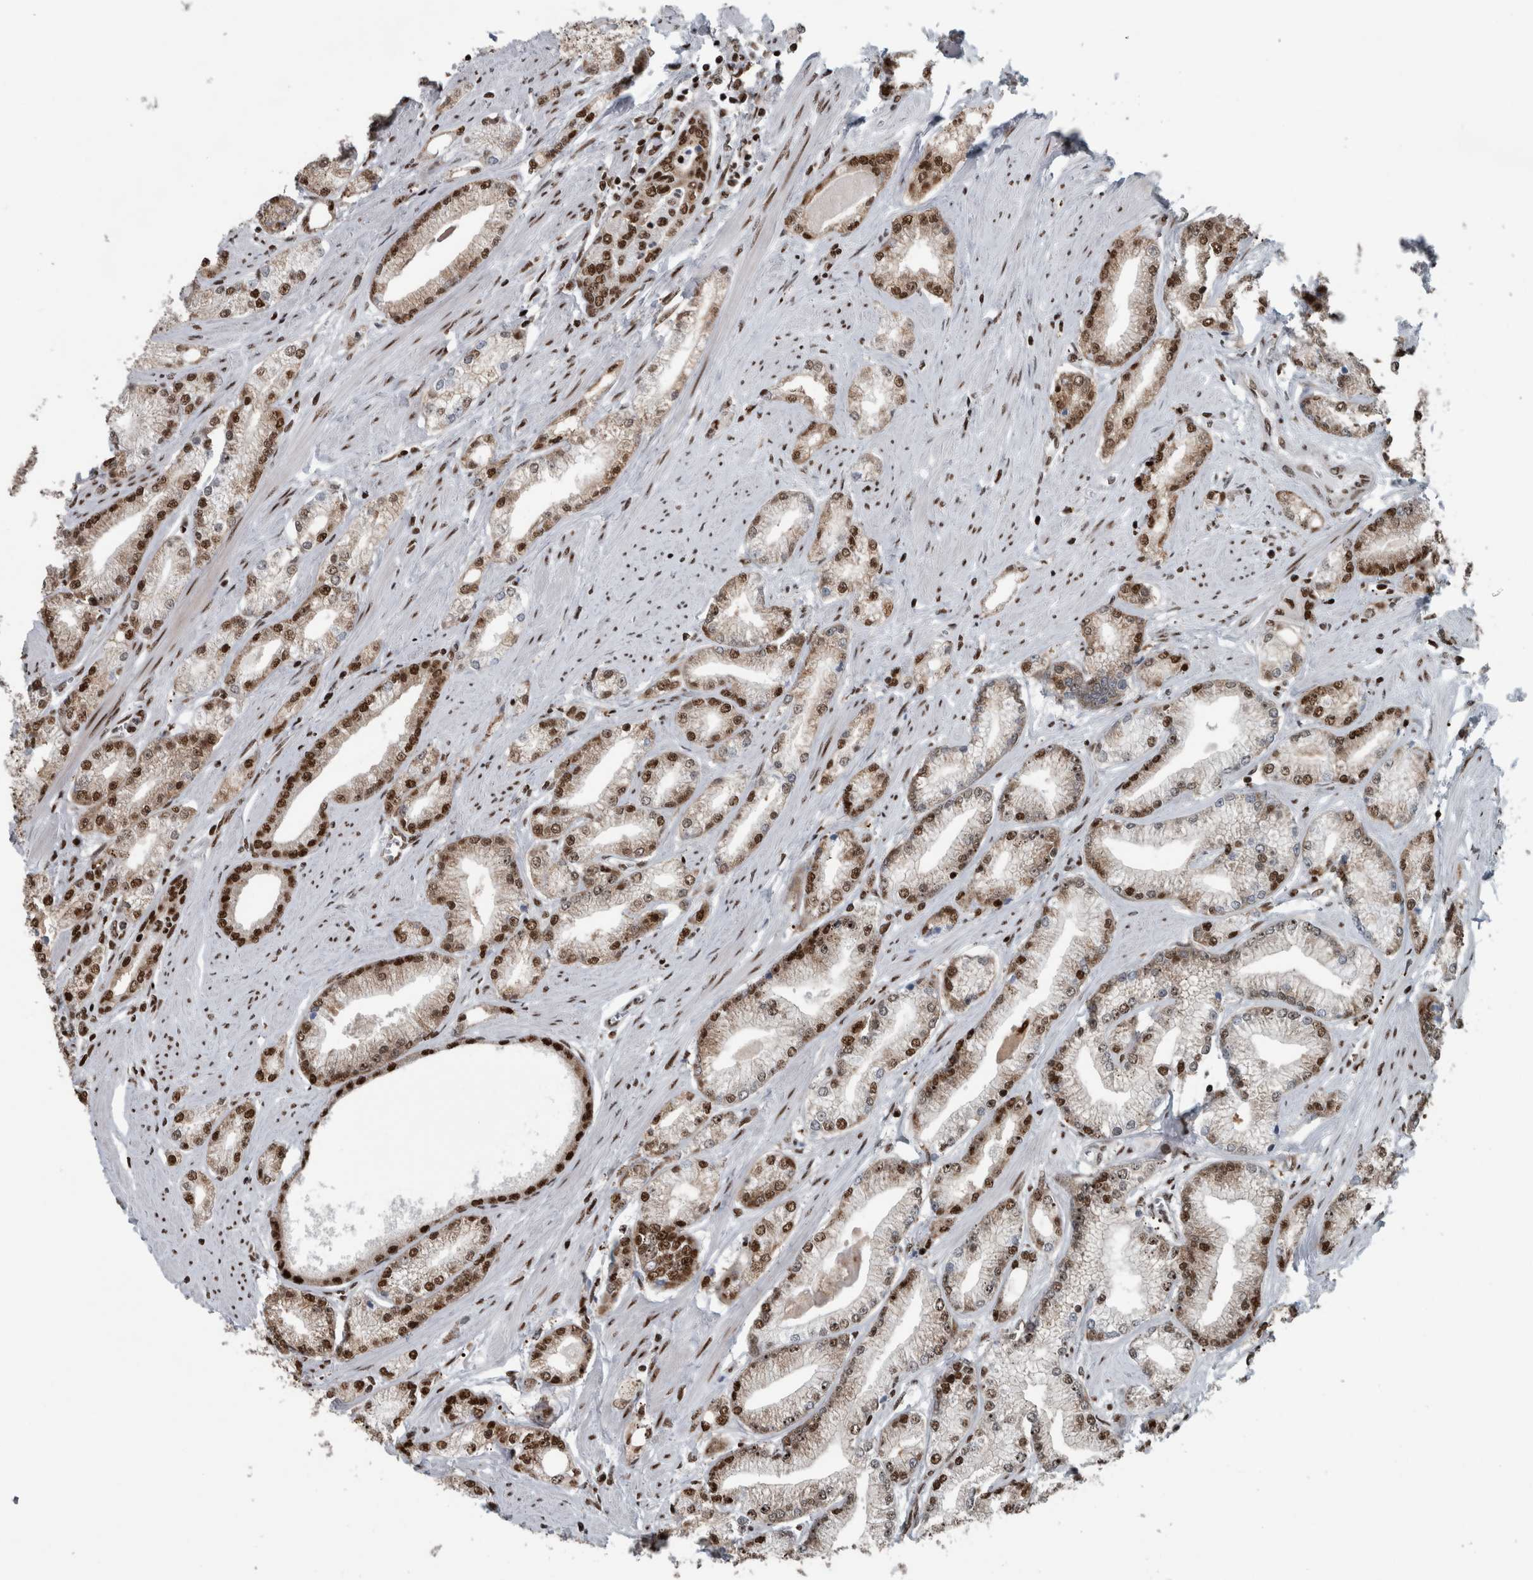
{"staining": {"intensity": "moderate", "quantity": ">75%", "location": "nuclear"}, "tissue": "prostate cancer", "cell_type": "Tumor cells", "image_type": "cancer", "snomed": [{"axis": "morphology", "description": "Adenocarcinoma, Low grade"}, {"axis": "topography", "description": "Prostate"}], "caption": "Brown immunohistochemical staining in human prostate low-grade adenocarcinoma exhibits moderate nuclear staining in approximately >75% of tumor cells.", "gene": "DNMT3A", "patient": {"sex": "male", "age": 62}}